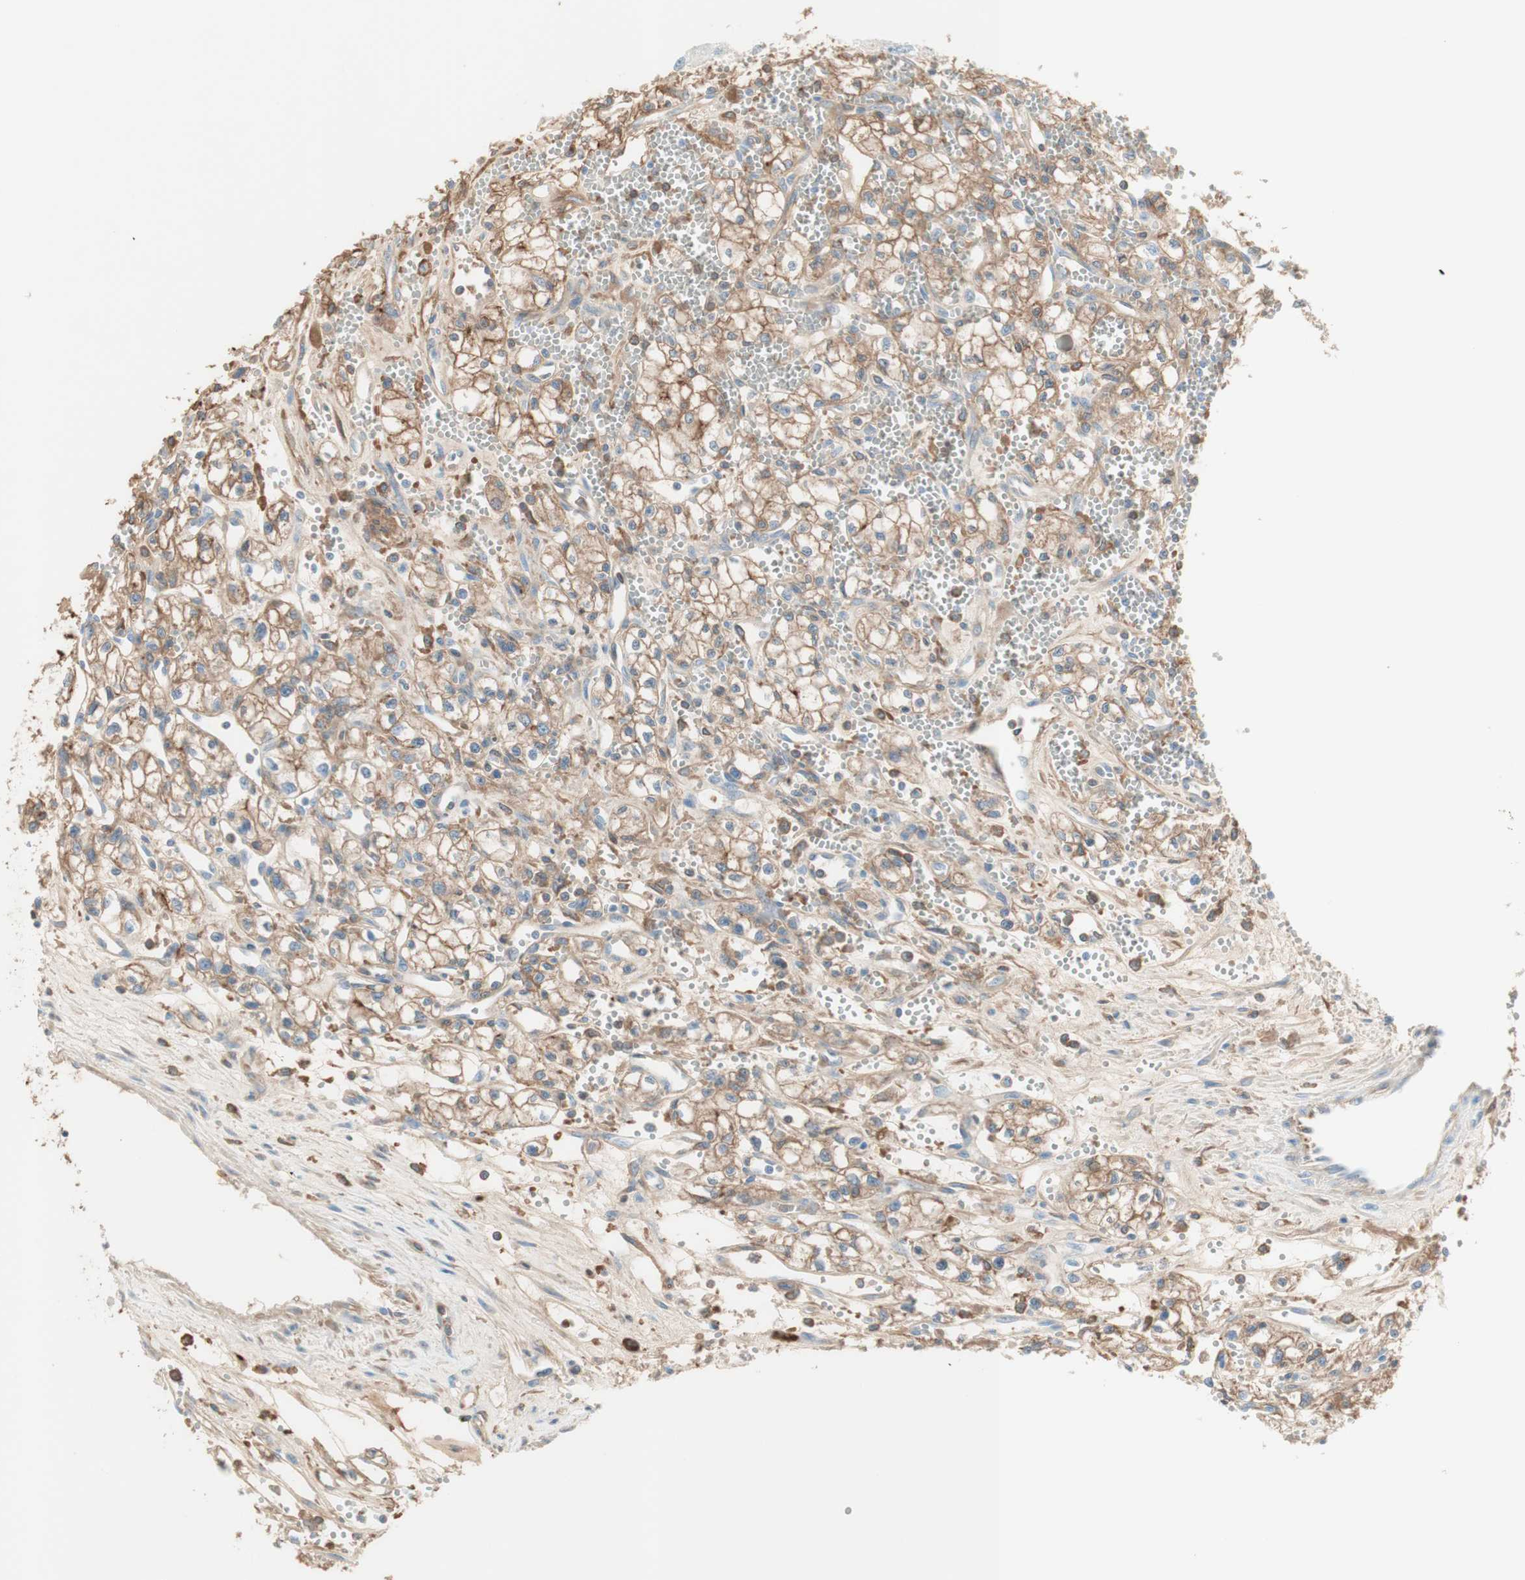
{"staining": {"intensity": "moderate", "quantity": "25%-75%", "location": "cytoplasmic/membranous"}, "tissue": "renal cancer", "cell_type": "Tumor cells", "image_type": "cancer", "snomed": [{"axis": "morphology", "description": "Normal tissue, NOS"}, {"axis": "morphology", "description": "Adenocarcinoma, NOS"}, {"axis": "topography", "description": "Kidney"}], "caption": "Moderate cytoplasmic/membranous positivity is present in about 25%-75% of tumor cells in renal cancer (adenocarcinoma).", "gene": "KNG1", "patient": {"sex": "male", "age": 59}}